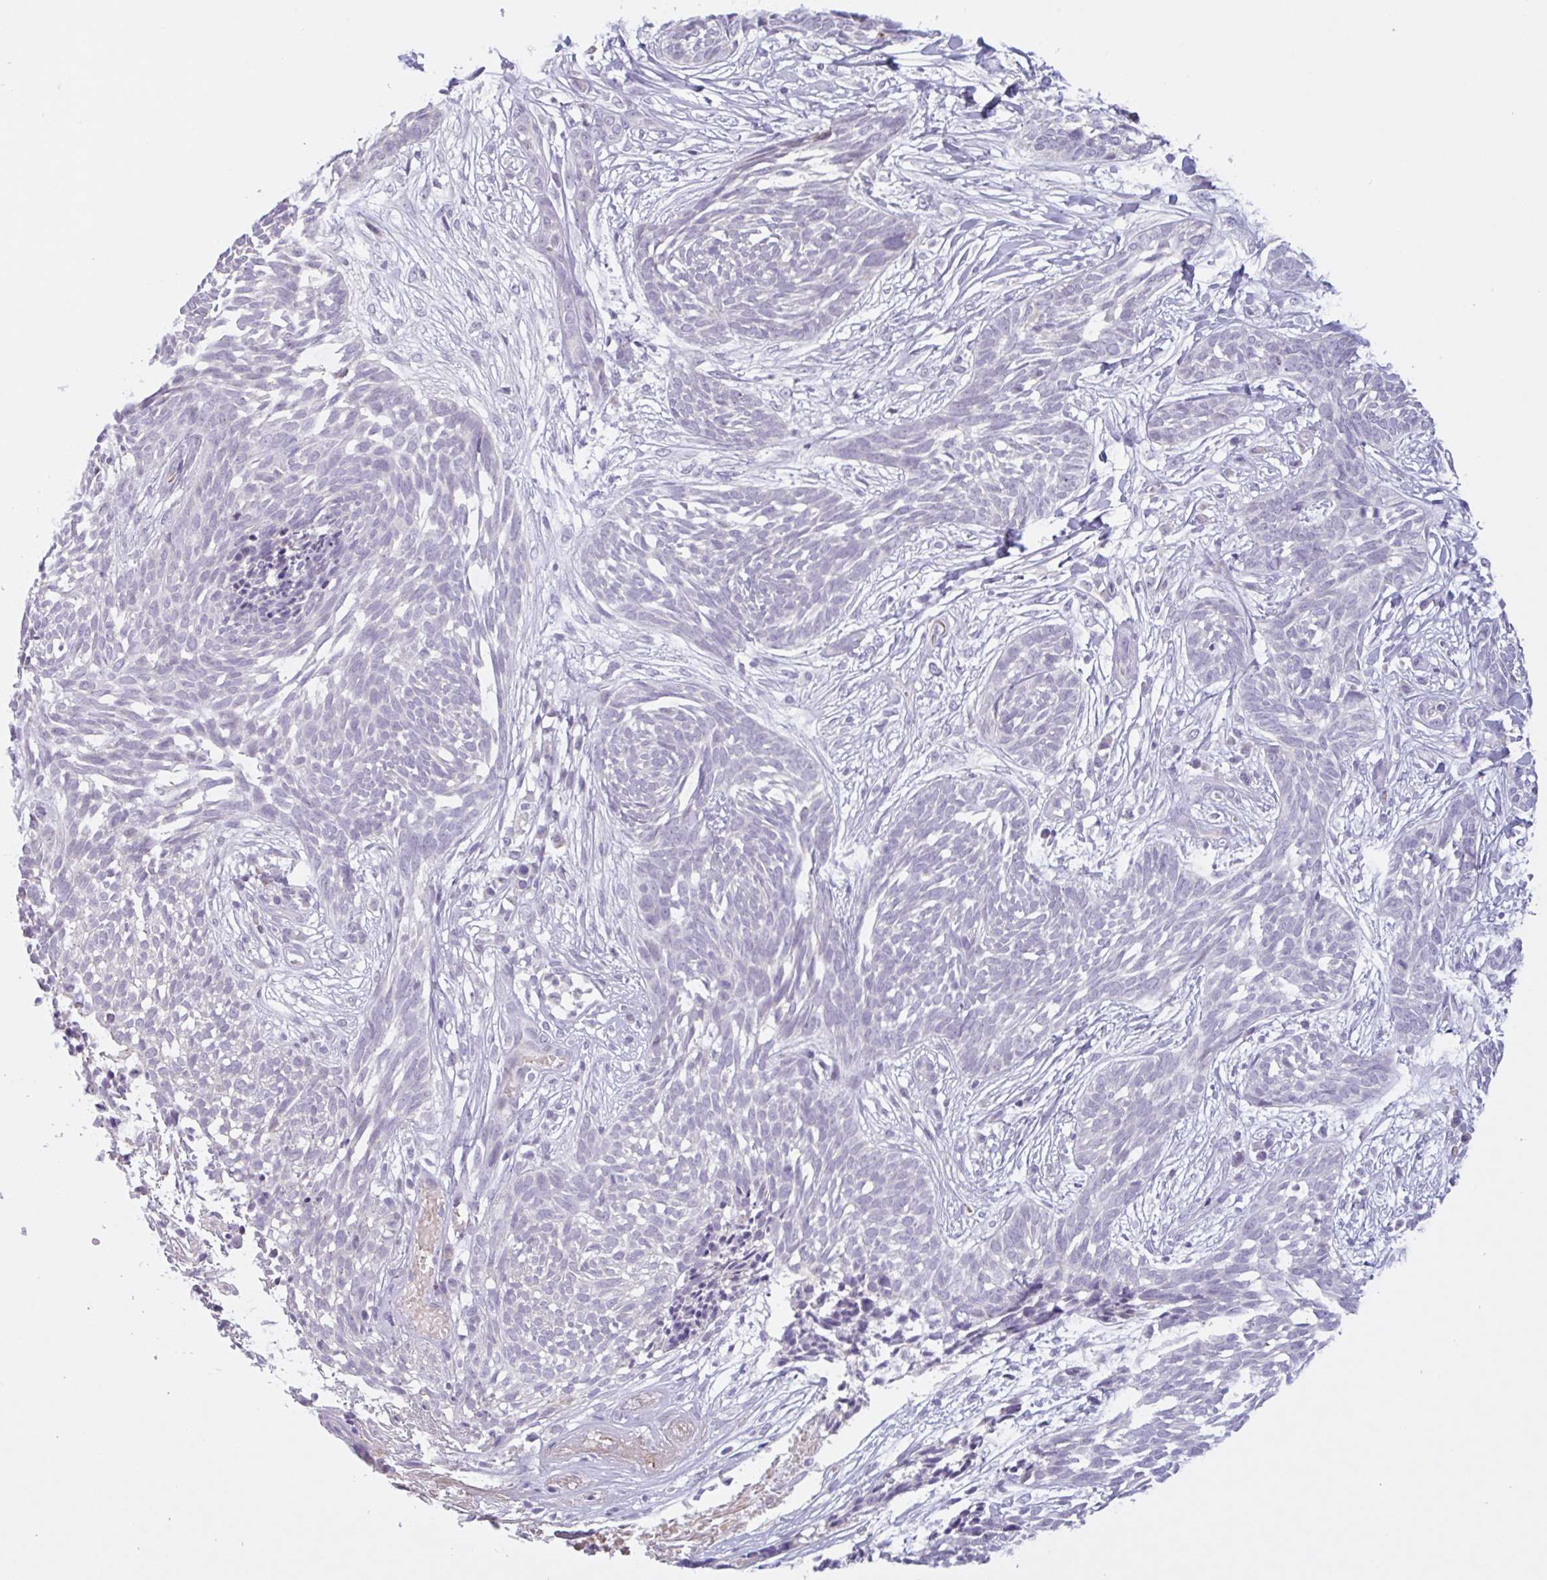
{"staining": {"intensity": "negative", "quantity": "none", "location": "none"}, "tissue": "skin cancer", "cell_type": "Tumor cells", "image_type": "cancer", "snomed": [{"axis": "morphology", "description": "Basal cell carcinoma"}, {"axis": "topography", "description": "Skin"}, {"axis": "topography", "description": "Skin, foot"}], "caption": "A high-resolution photomicrograph shows immunohistochemistry staining of skin cancer (basal cell carcinoma), which exhibits no significant positivity in tumor cells.", "gene": "RHAG", "patient": {"sex": "female", "age": 86}}